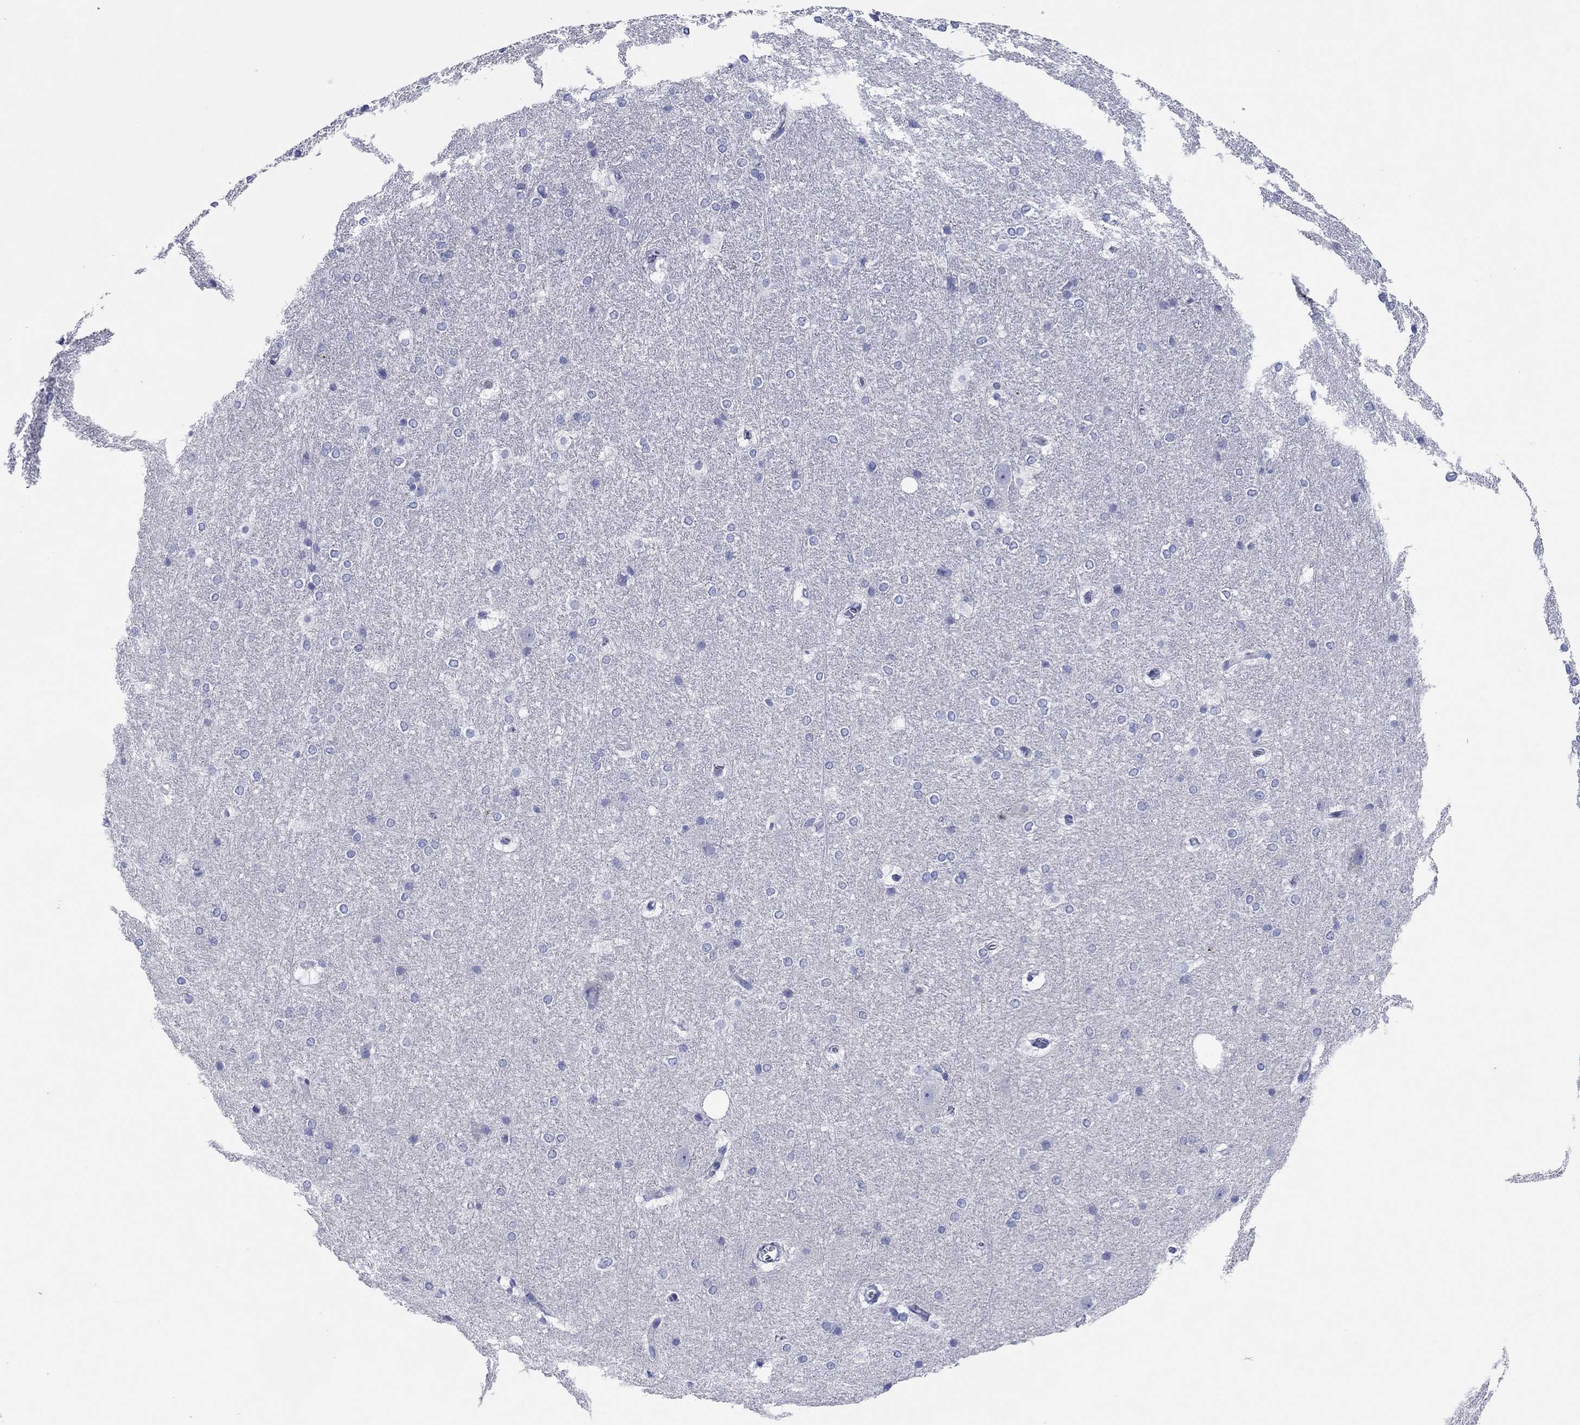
{"staining": {"intensity": "negative", "quantity": "none", "location": "none"}, "tissue": "hippocampus", "cell_type": "Glial cells", "image_type": "normal", "snomed": [{"axis": "morphology", "description": "Normal tissue, NOS"}, {"axis": "topography", "description": "Cerebral cortex"}, {"axis": "topography", "description": "Hippocampus"}], "caption": "IHC image of benign hippocampus: human hippocampus stained with DAB displays no significant protein positivity in glial cells. The staining is performed using DAB (3,3'-diaminobenzidine) brown chromogen with nuclei counter-stained in using hematoxylin.", "gene": "HCRT", "patient": {"sex": "female", "age": 19}}